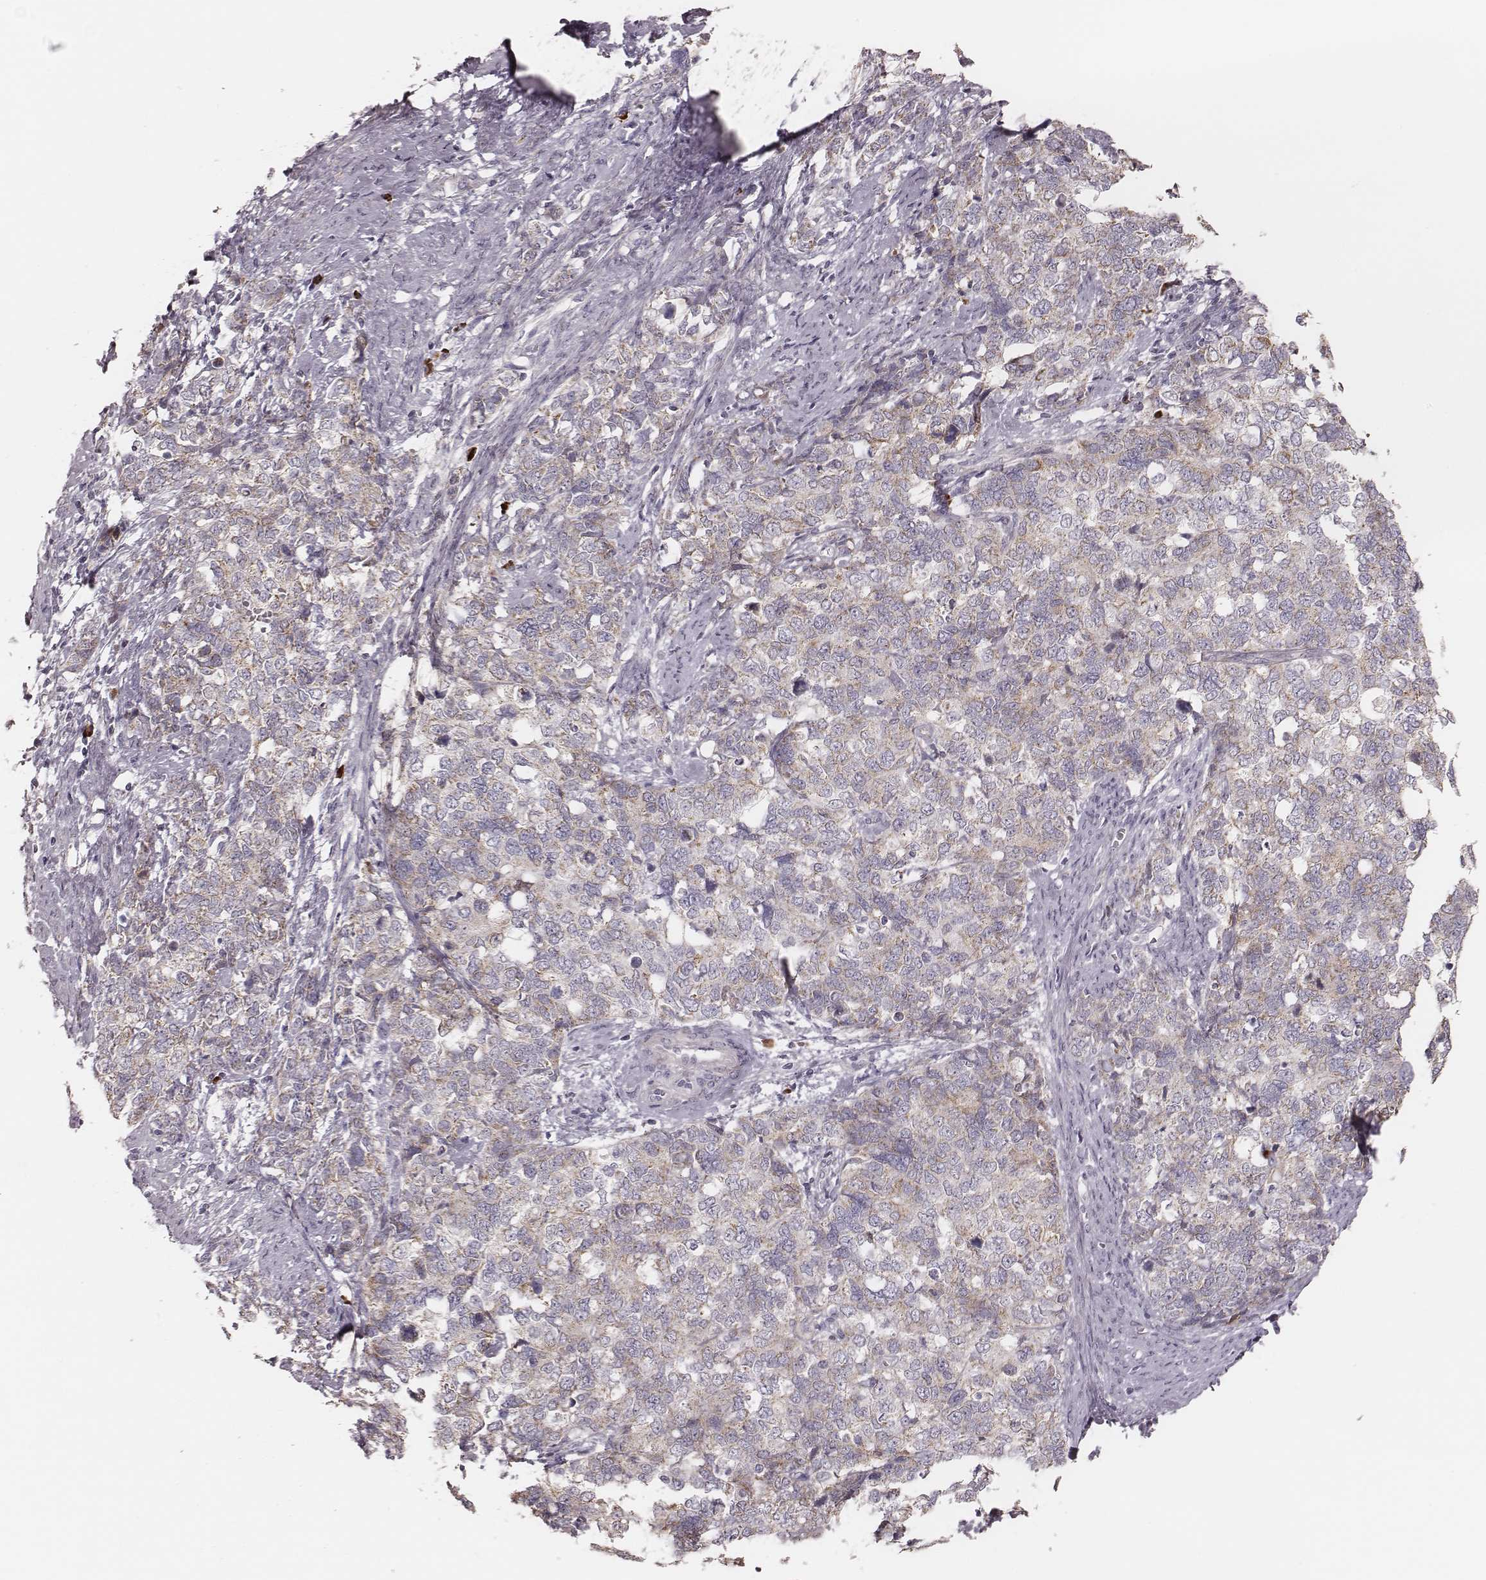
{"staining": {"intensity": "weak", "quantity": ">75%", "location": "cytoplasmic/membranous"}, "tissue": "cervical cancer", "cell_type": "Tumor cells", "image_type": "cancer", "snomed": [{"axis": "morphology", "description": "Squamous cell carcinoma, NOS"}, {"axis": "topography", "description": "Cervix"}], "caption": "This is an image of immunohistochemistry staining of cervical cancer, which shows weak positivity in the cytoplasmic/membranous of tumor cells.", "gene": "KIF5C", "patient": {"sex": "female", "age": 63}}